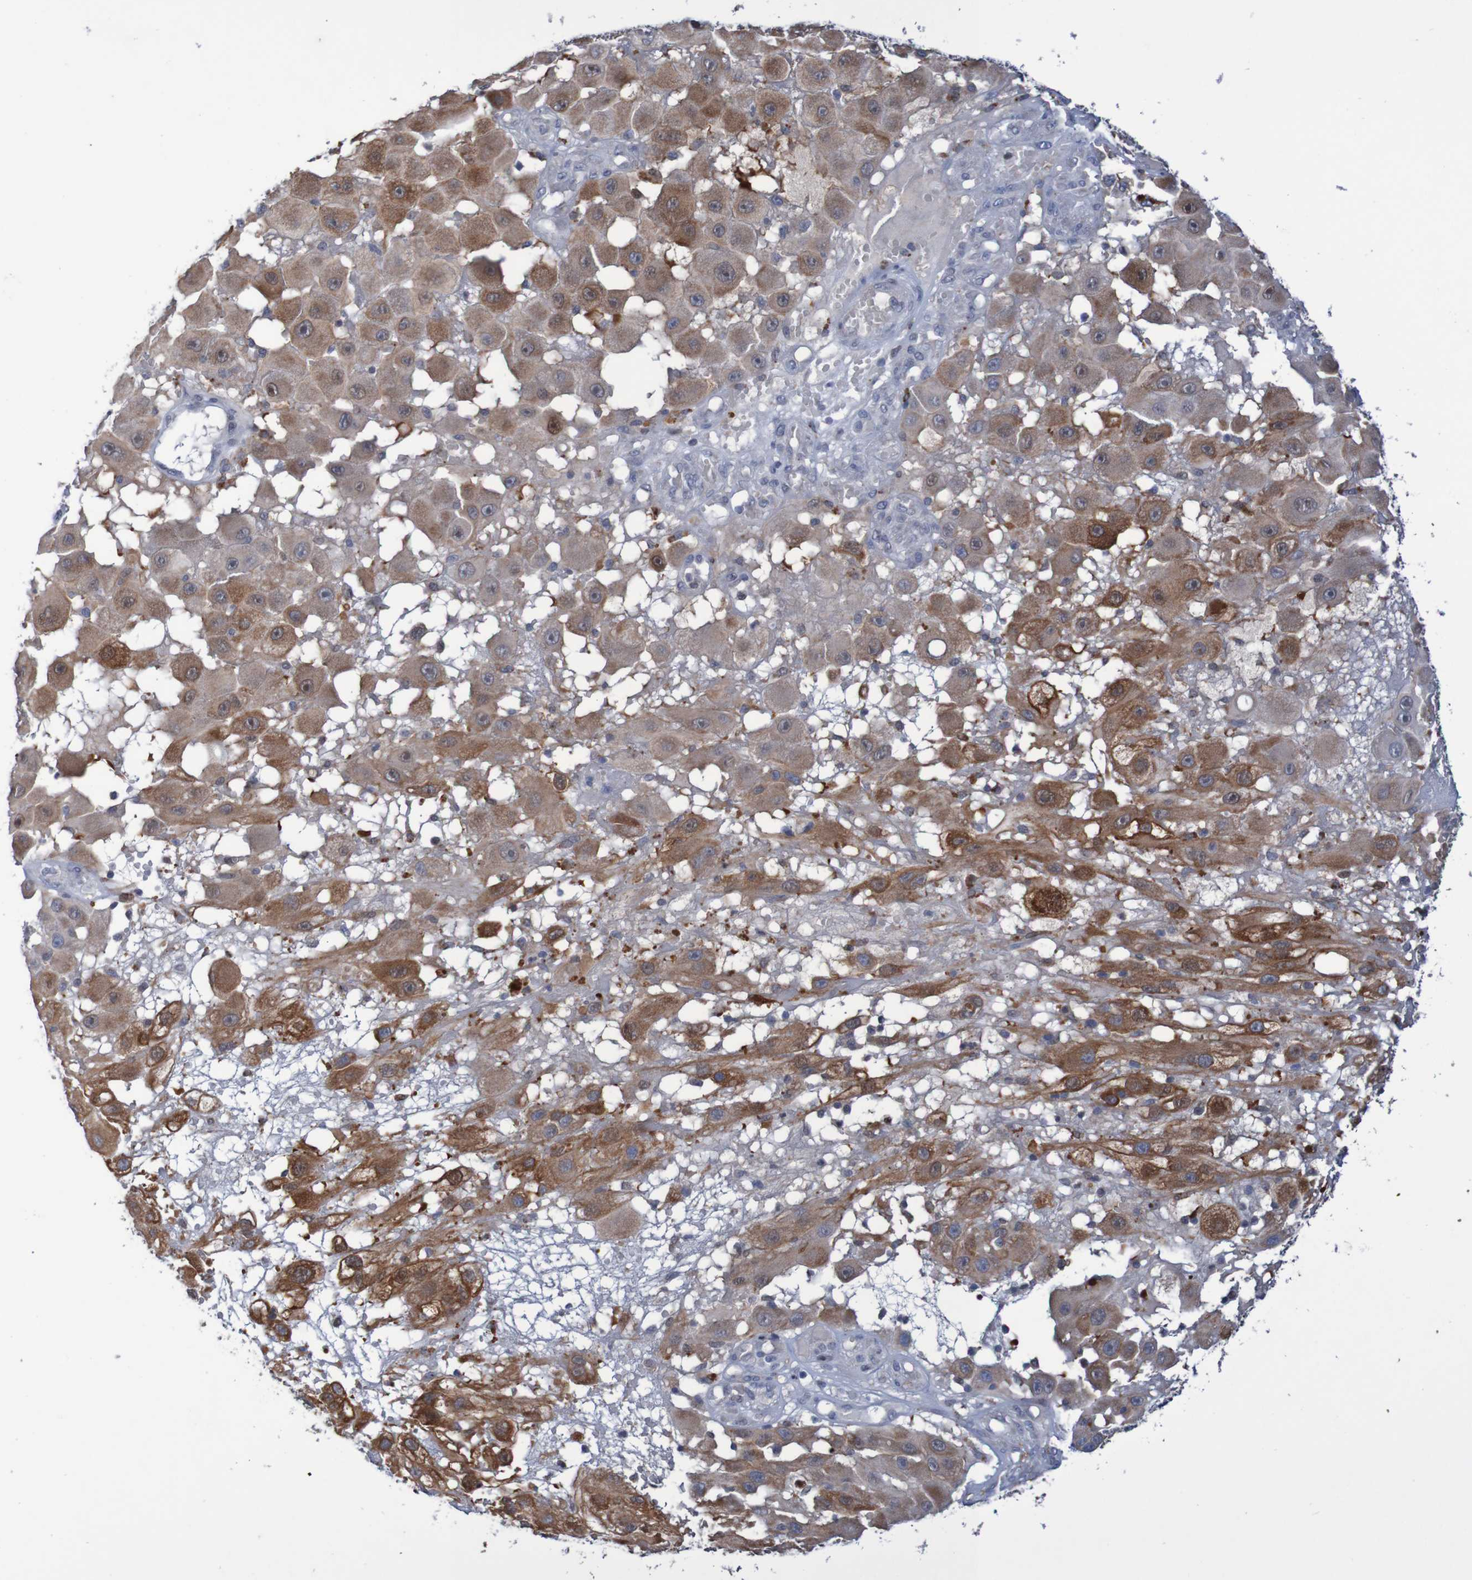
{"staining": {"intensity": "moderate", "quantity": ">75%", "location": "cytoplasmic/membranous"}, "tissue": "melanoma", "cell_type": "Tumor cells", "image_type": "cancer", "snomed": [{"axis": "morphology", "description": "Malignant melanoma, NOS"}, {"axis": "topography", "description": "Skin"}], "caption": "Human melanoma stained with a protein marker demonstrates moderate staining in tumor cells.", "gene": "FBP2", "patient": {"sex": "female", "age": 81}}